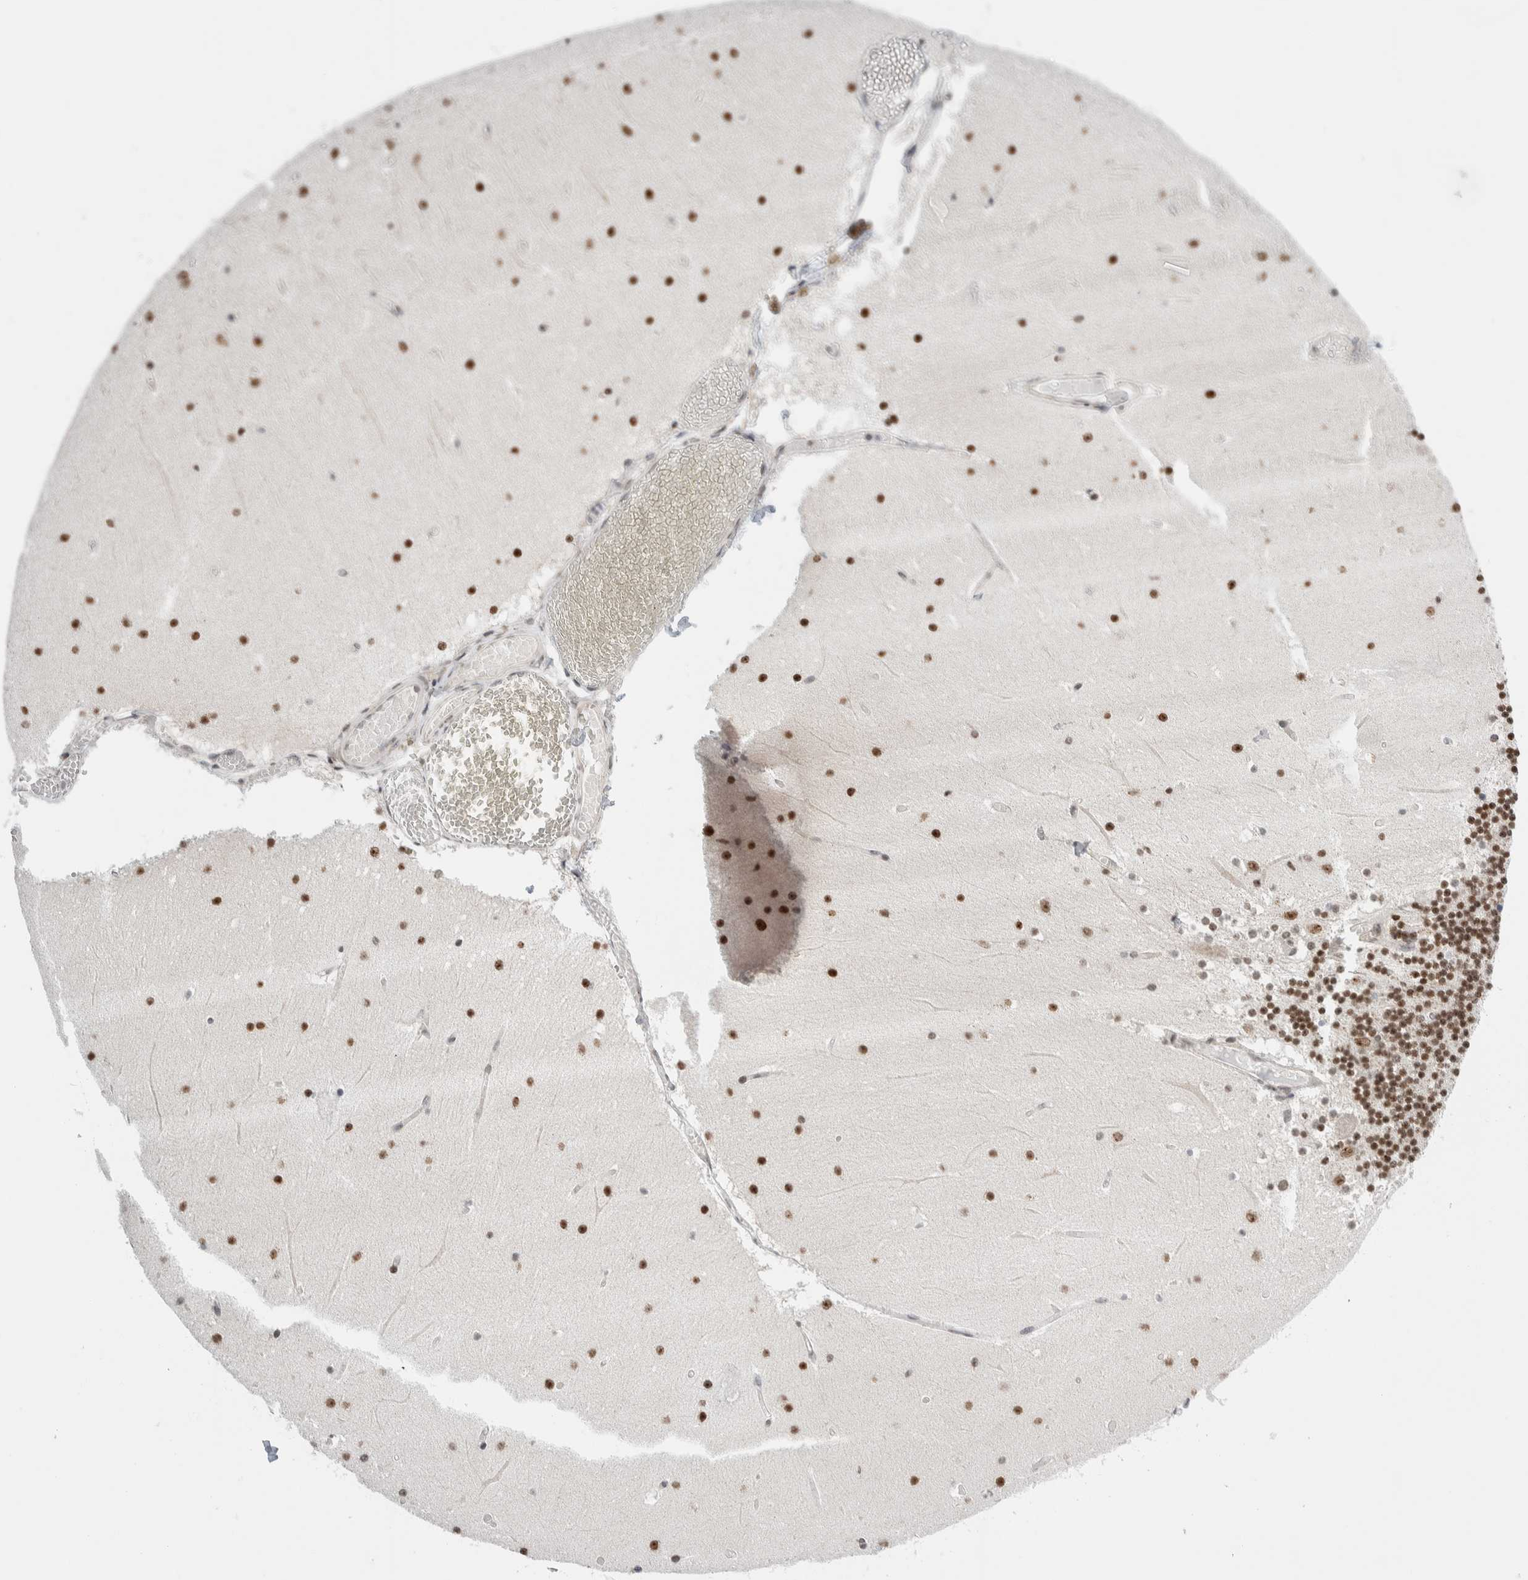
{"staining": {"intensity": "weak", "quantity": "25%-75%", "location": "nuclear"}, "tissue": "cerebellum", "cell_type": "Cells in granular layer", "image_type": "normal", "snomed": [{"axis": "morphology", "description": "Normal tissue, NOS"}, {"axis": "topography", "description": "Cerebellum"}], "caption": "Weak nuclear staining is seen in about 25%-75% of cells in granular layer in benign cerebellum. The protein of interest is stained brown, and the nuclei are stained in blue (DAB IHC with brightfield microscopy, high magnification).", "gene": "NEUROD1", "patient": {"sex": "female", "age": 28}}